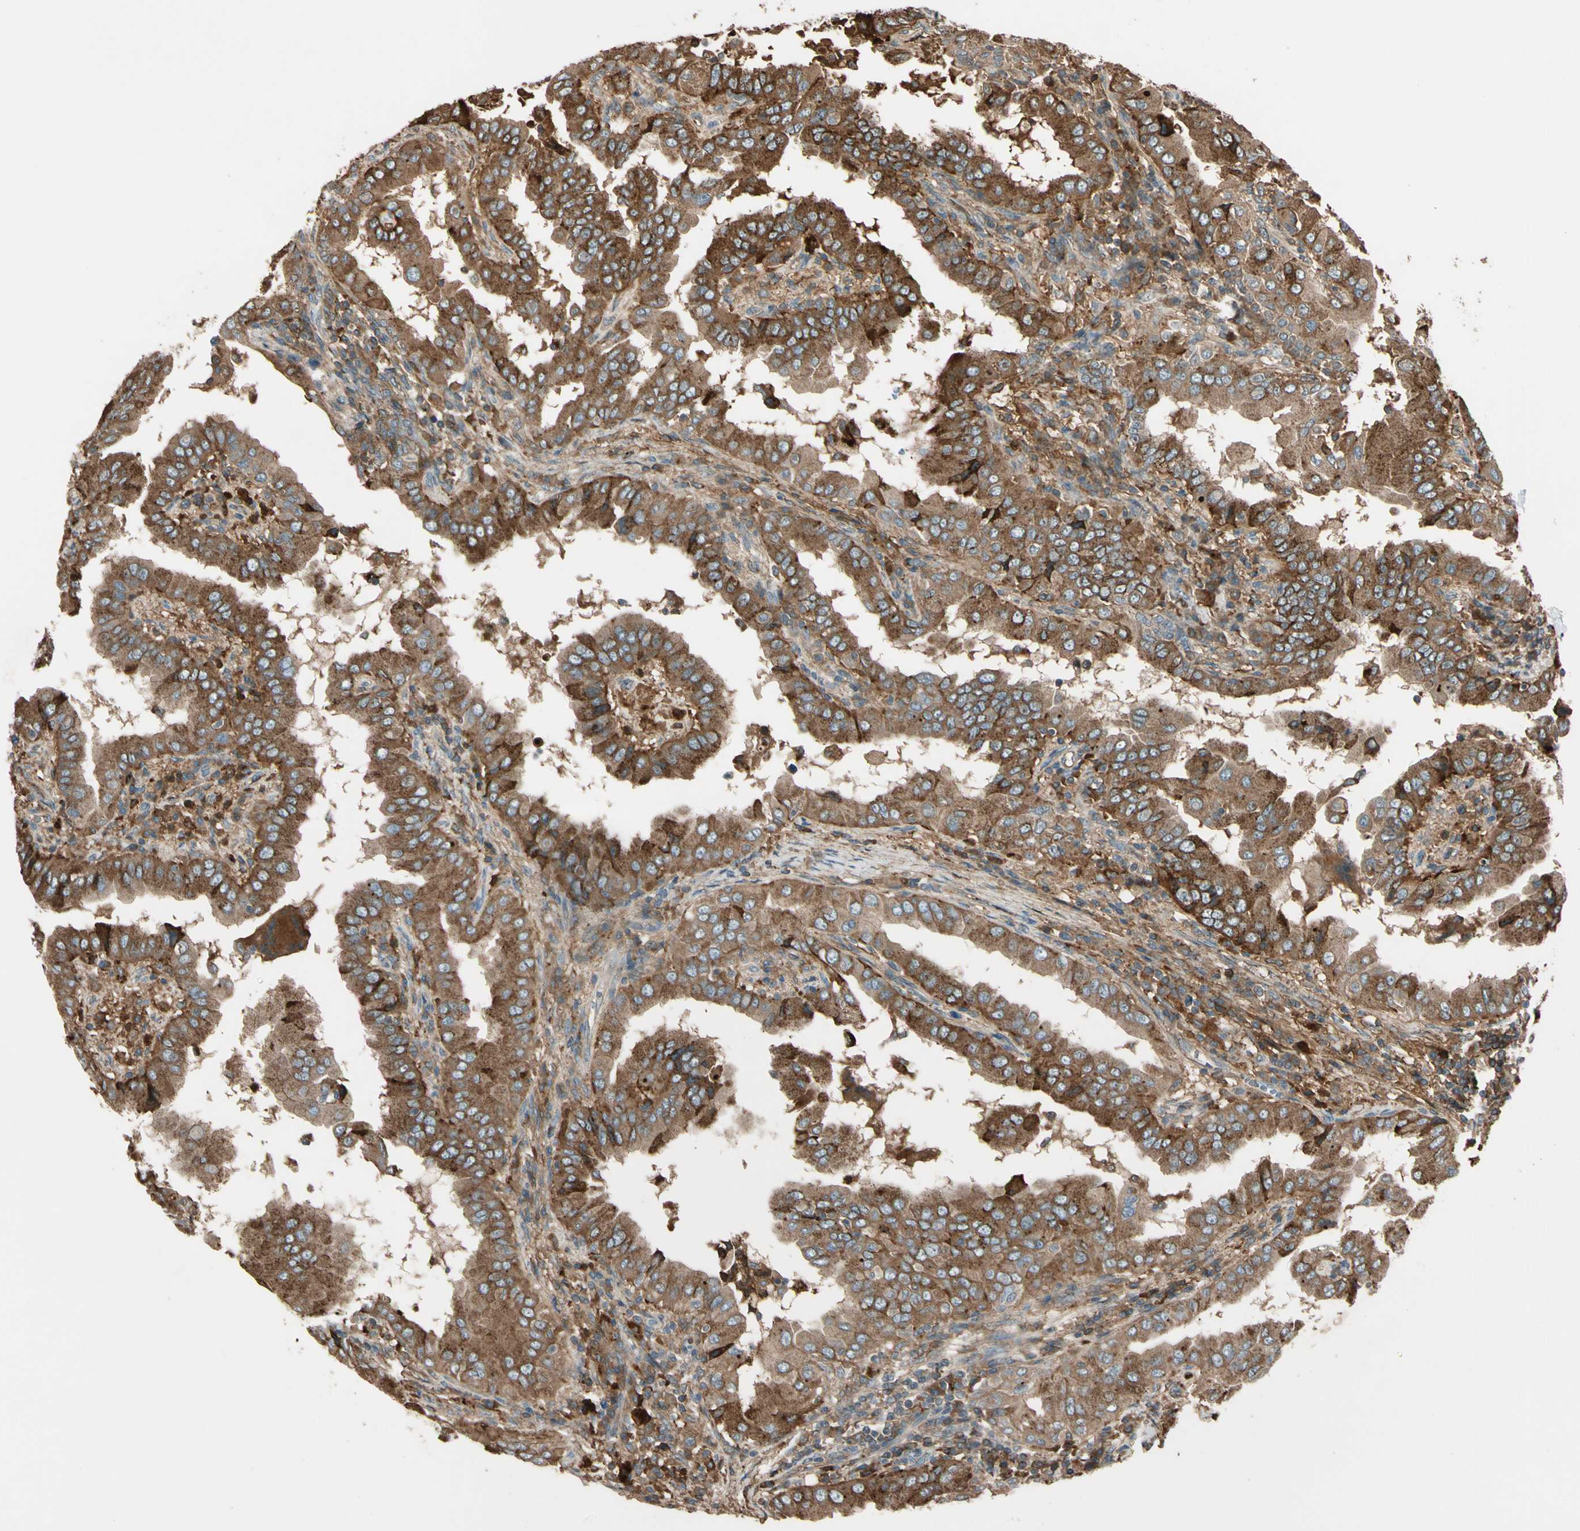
{"staining": {"intensity": "moderate", "quantity": ">75%", "location": "cytoplasmic/membranous"}, "tissue": "thyroid cancer", "cell_type": "Tumor cells", "image_type": "cancer", "snomed": [{"axis": "morphology", "description": "Papillary adenocarcinoma, NOS"}, {"axis": "topography", "description": "Thyroid gland"}], "caption": "Thyroid cancer stained with a protein marker exhibits moderate staining in tumor cells.", "gene": "STX11", "patient": {"sex": "male", "age": 33}}